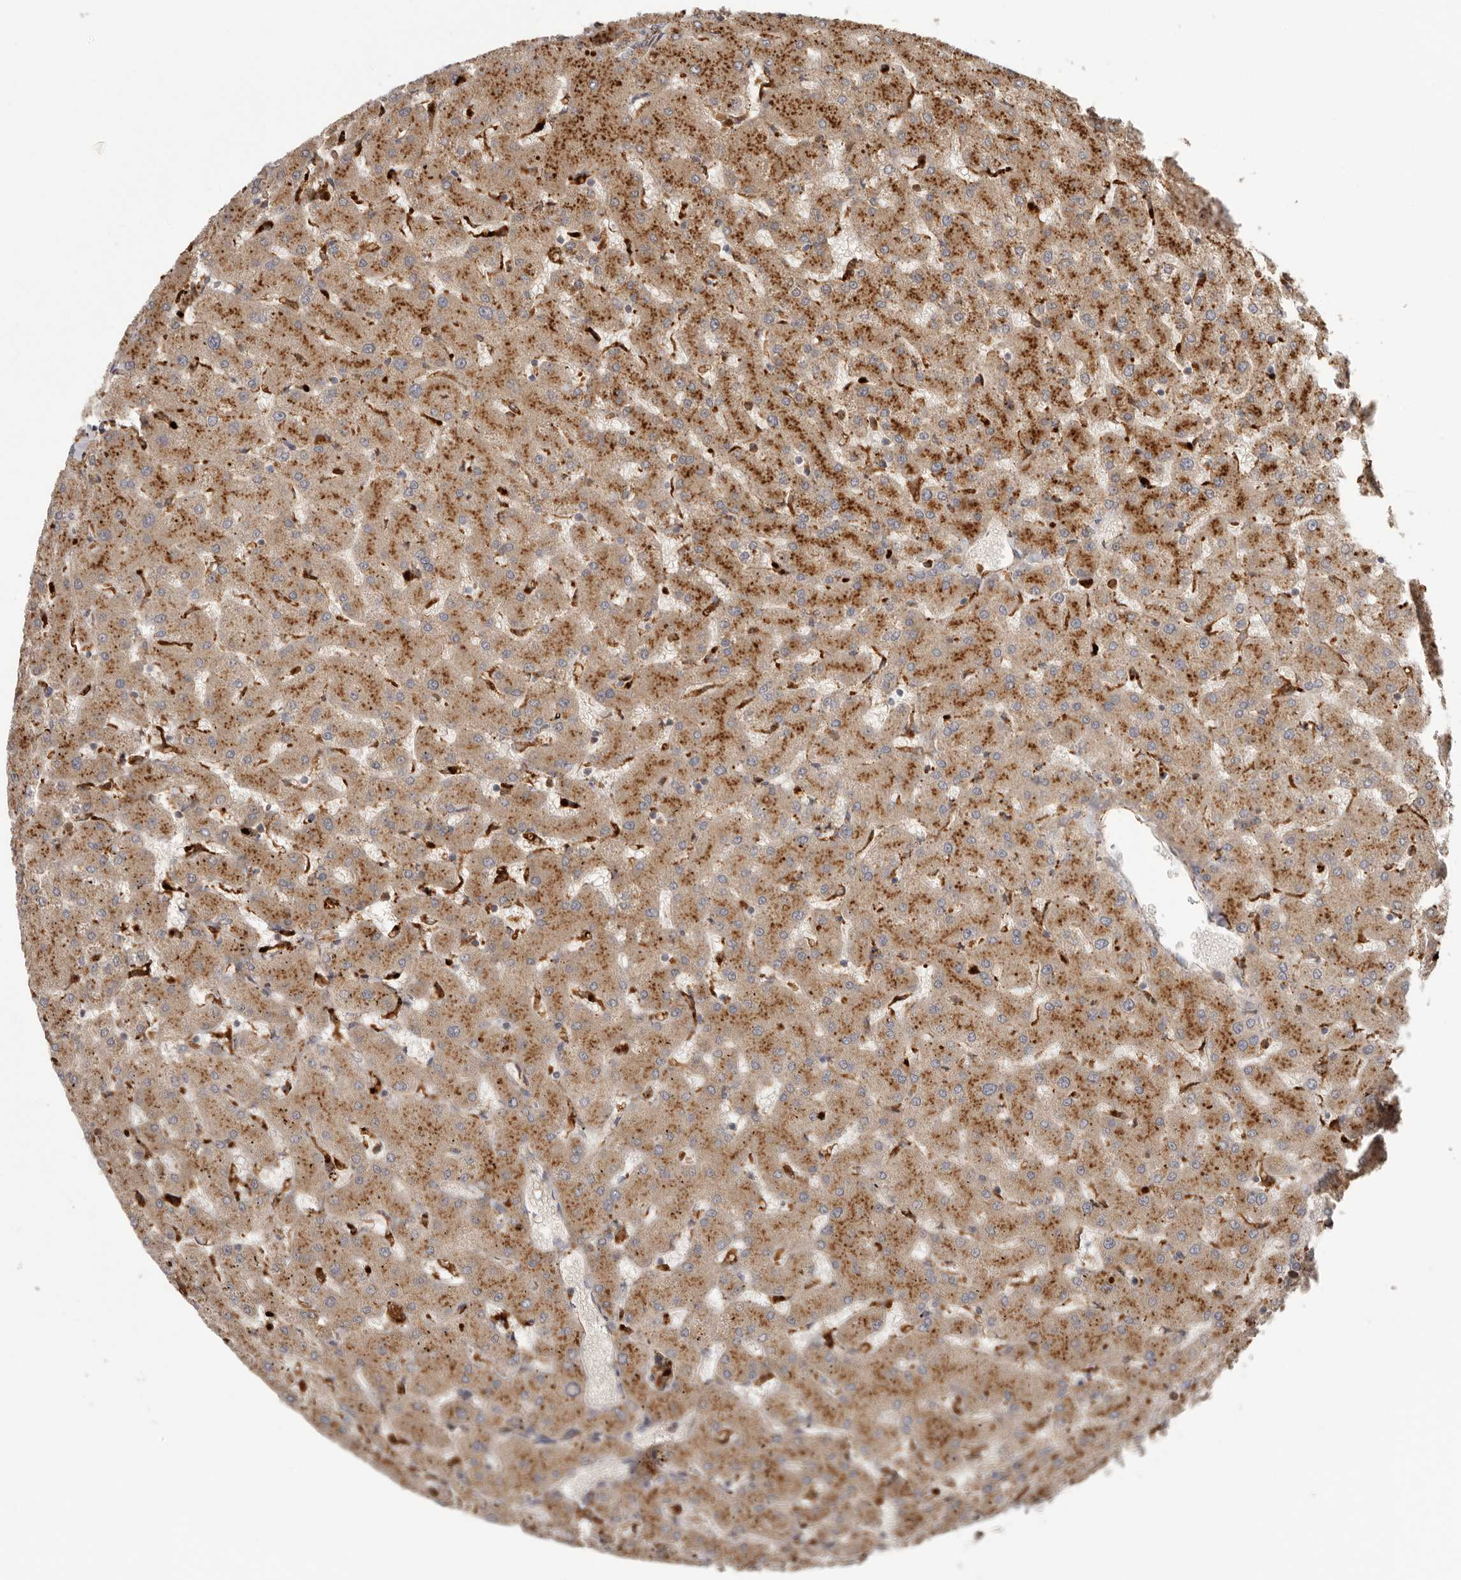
{"staining": {"intensity": "moderate", "quantity": ">75%", "location": "cytoplasmic/membranous"}, "tissue": "liver", "cell_type": "Cholangiocytes", "image_type": "normal", "snomed": [{"axis": "morphology", "description": "Normal tissue, NOS"}, {"axis": "topography", "description": "Liver"}], "caption": "Normal liver displays moderate cytoplasmic/membranous positivity in about >75% of cholangiocytes, visualized by immunohistochemistry.", "gene": "GRN", "patient": {"sex": "female", "age": 63}}